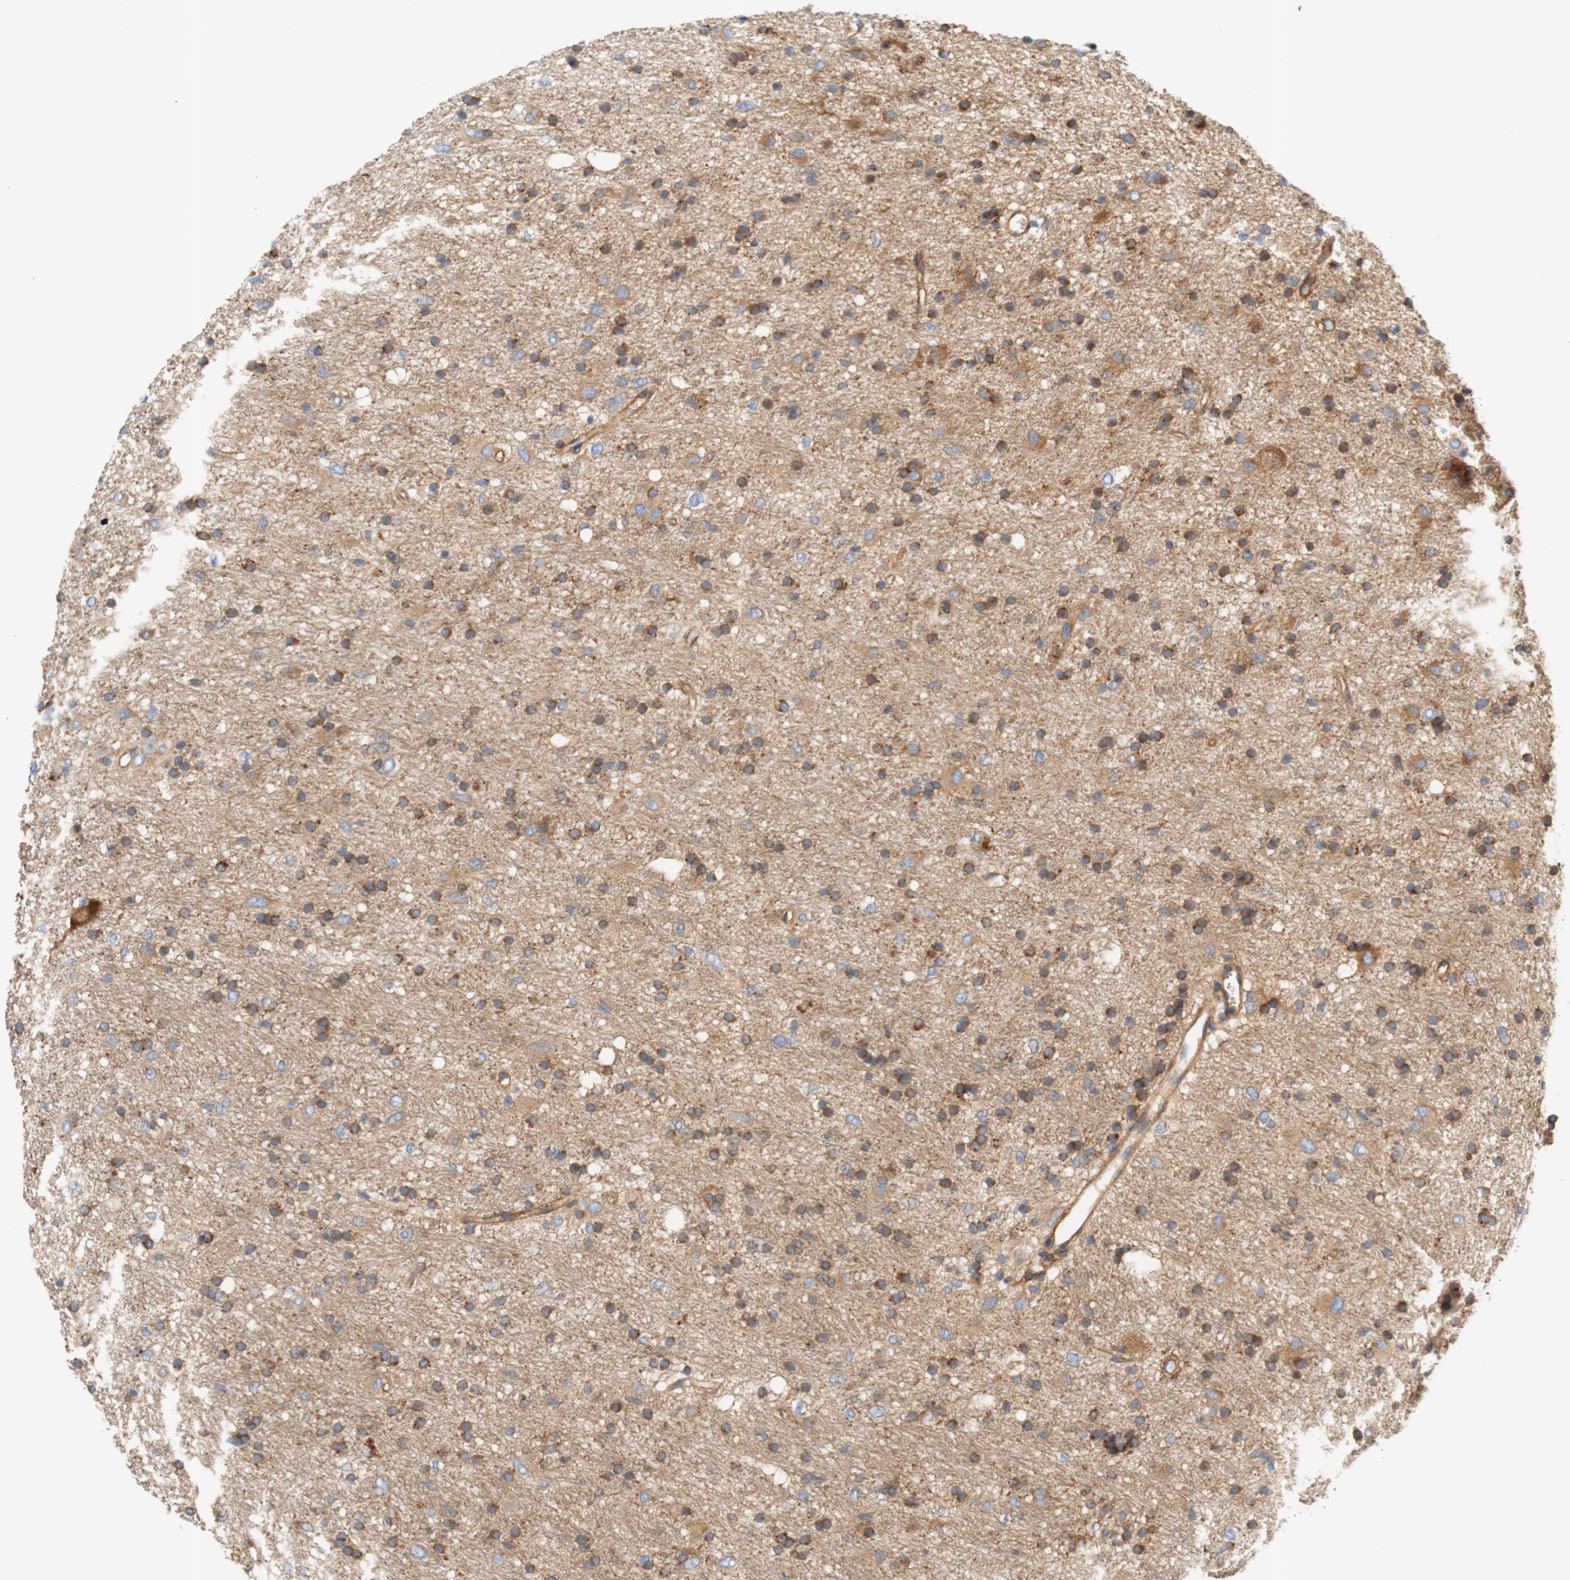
{"staining": {"intensity": "moderate", "quantity": "25%-75%", "location": "cytoplasmic/membranous"}, "tissue": "glioma", "cell_type": "Tumor cells", "image_type": "cancer", "snomed": [{"axis": "morphology", "description": "Glioma, malignant, Low grade"}, {"axis": "topography", "description": "Brain"}], "caption": "Immunohistochemistry image of neoplastic tissue: human glioma stained using IHC exhibits medium levels of moderate protein expression localized specifically in the cytoplasmic/membranous of tumor cells, appearing as a cytoplasmic/membranous brown color.", "gene": "STOM", "patient": {"sex": "male", "age": 77}}